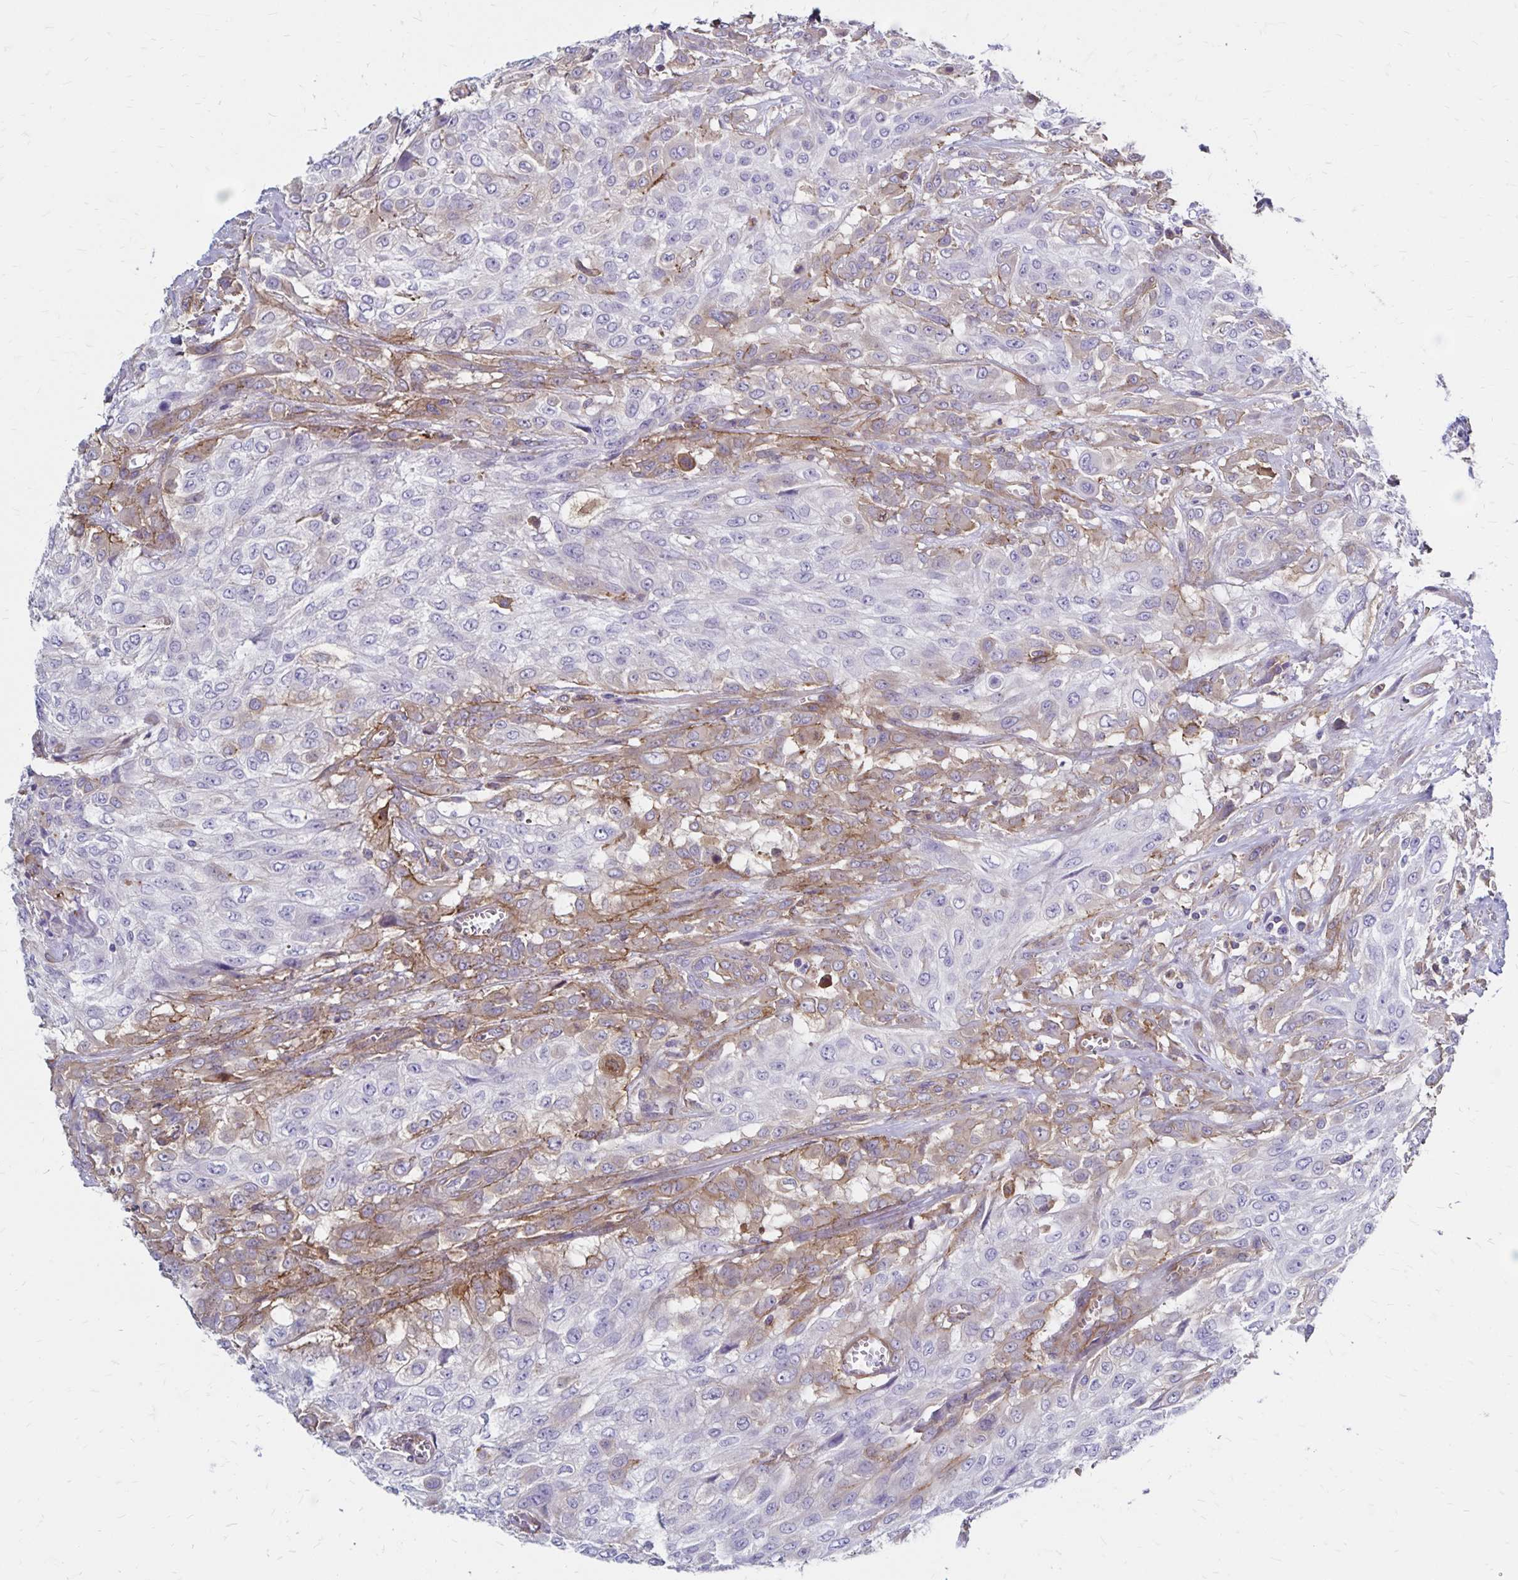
{"staining": {"intensity": "negative", "quantity": "none", "location": "none"}, "tissue": "urothelial cancer", "cell_type": "Tumor cells", "image_type": "cancer", "snomed": [{"axis": "morphology", "description": "Urothelial carcinoma, High grade"}, {"axis": "topography", "description": "Urinary bladder"}], "caption": "Micrograph shows no protein positivity in tumor cells of urothelial carcinoma (high-grade) tissue. (DAB immunohistochemistry (IHC), high magnification).", "gene": "TNS3", "patient": {"sex": "male", "age": 57}}